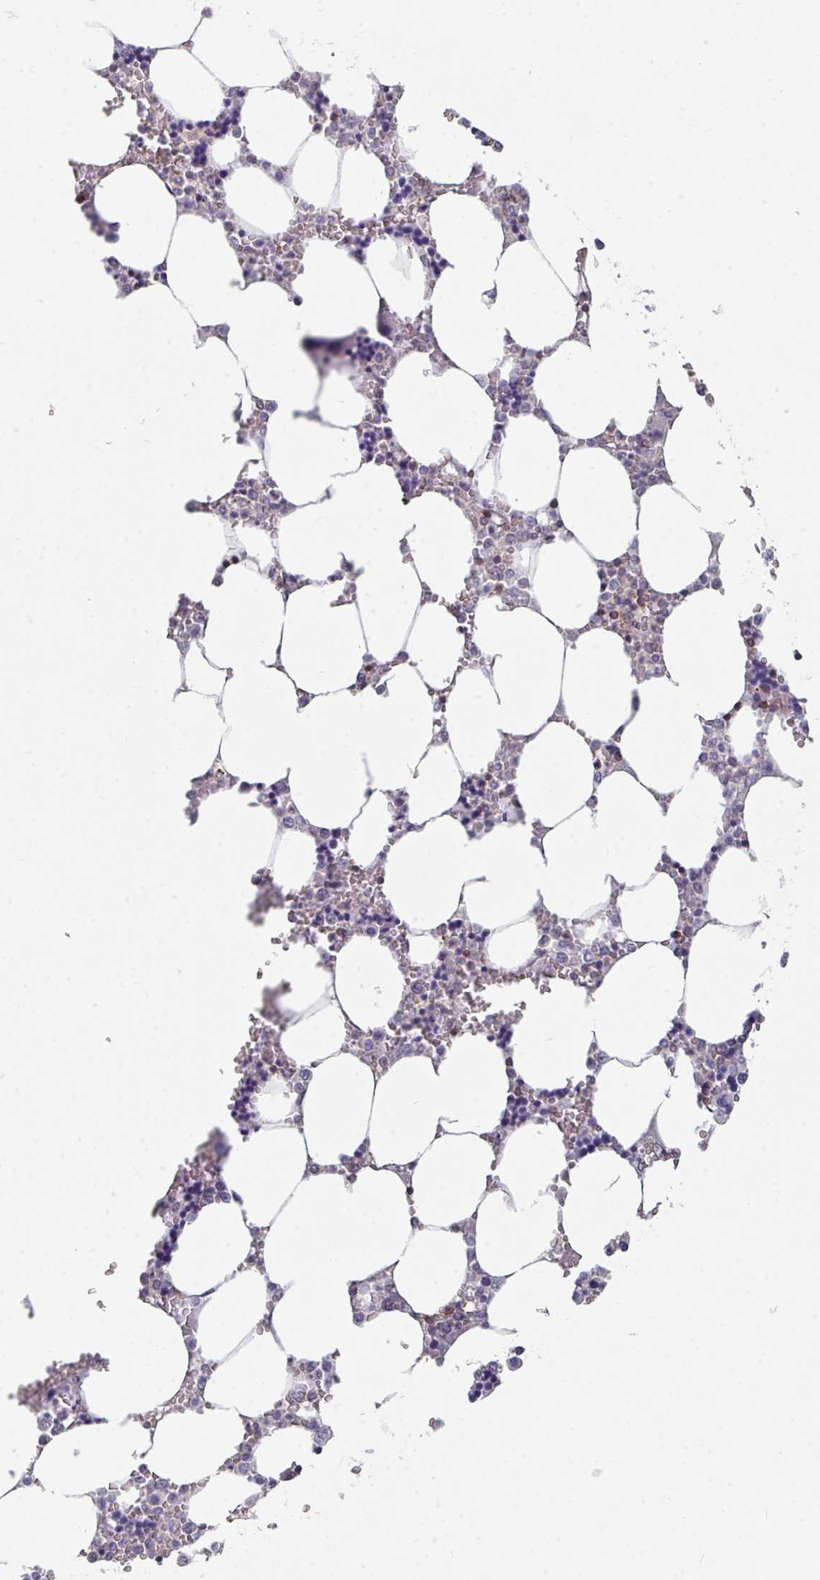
{"staining": {"intensity": "negative", "quantity": "none", "location": "none"}, "tissue": "bone marrow", "cell_type": "Hematopoietic cells", "image_type": "normal", "snomed": [{"axis": "morphology", "description": "Normal tissue, NOS"}, {"axis": "topography", "description": "Bone marrow"}], "caption": "High power microscopy photomicrograph of an immunohistochemistry micrograph of normal bone marrow, revealing no significant positivity in hematopoietic cells. (Immunohistochemistry, brightfield microscopy, high magnification).", "gene": "RASAL3", "patient": {"sex": "male", "age": 64}}